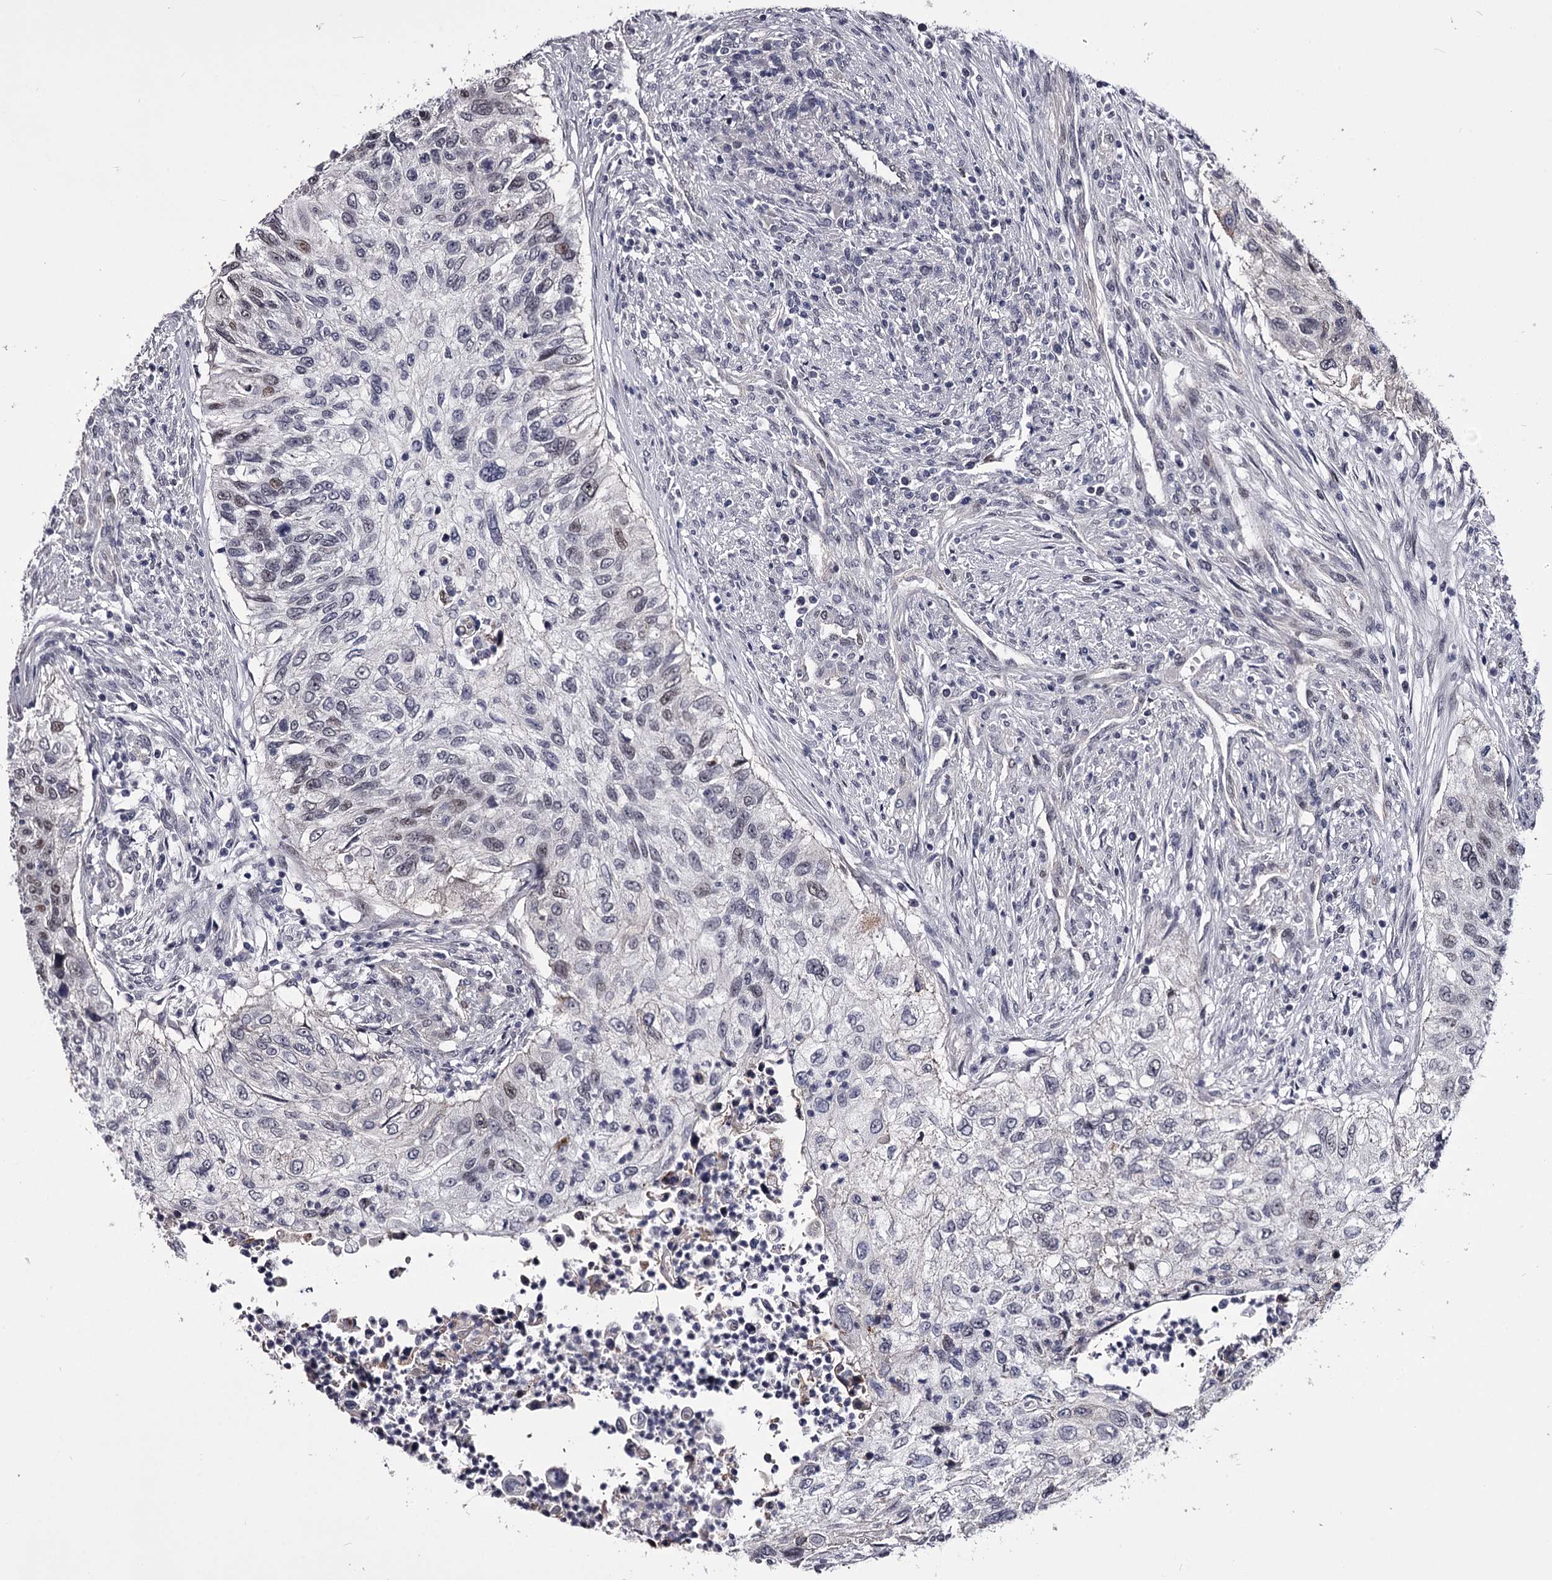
{"staining": {"intensity": "negative", "quantity": "none", "location": "none"}, "tissue": "urothelial cancer", "cell_type": "Tumor cells", "image_type": "cancer", "snomed": [{"axis": "morphology", "description": "Urothelial carcinoma, High grade"}, {"axis": "topography", "description": "Urinary bladder"}], "caption": "High magnification brightfield microscopy of urothelial cancer stained with DAB (brown) and counterstained with hematoxylin (blue): tumor cells show no significant expression.", "gene": "OVOL2", "patient": {"sex": "female", "age": 60}}